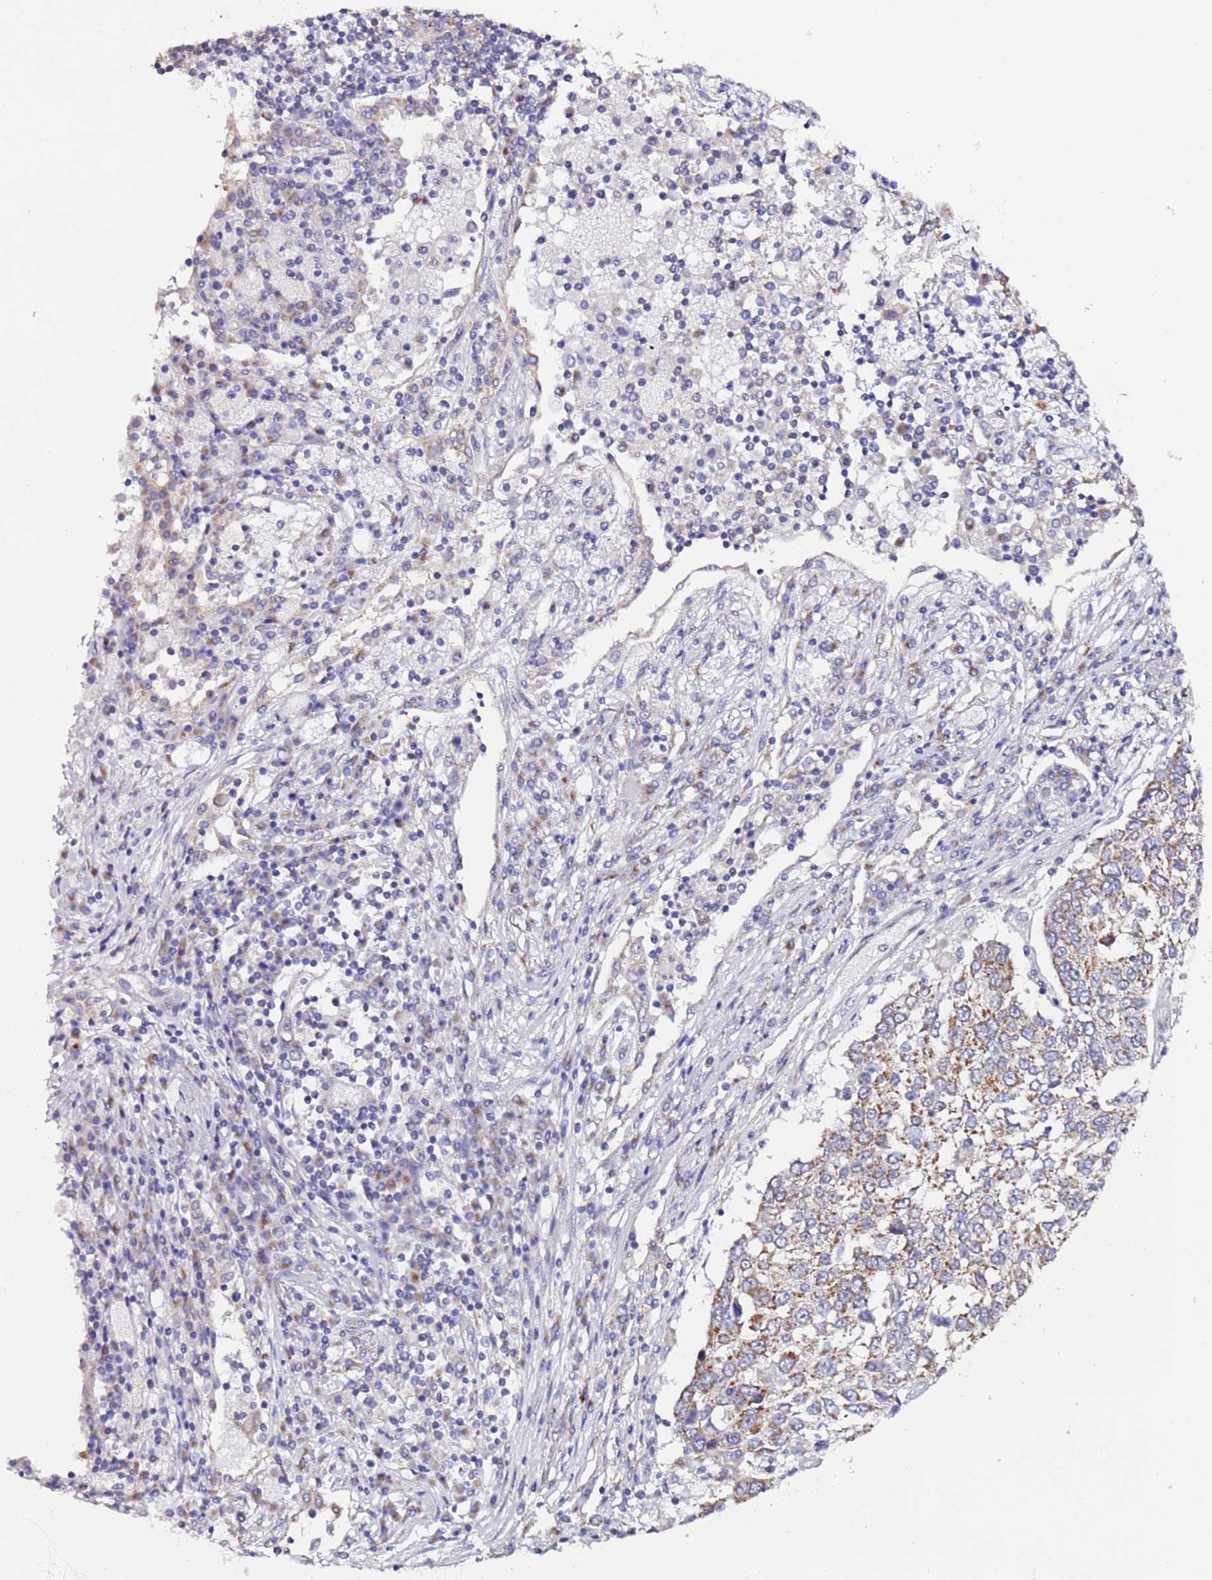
{"staining": {"intensity": "moderate", "quantity": ">75%", "location": "cytoplasmic/membranous"}, "tissue": "lung cancer", "cell_type": "Tumor cells", "image_type": "cancer", "snomed": [{"axis": "morphology", "description": "Squamous cell carcinoma, NOS"}, {"axis": "topography", "description": "Lung"}], "caption": "IHC histopathology image of neoplastic tissue: lung cancer stained using IHC displays medium levels of moderate protein expression localized specifically in the cytoplasmic/membranous of tumor cells, appearing as a cytoplasmic/membranous brown color.", "gene": "AHI1", "patient": {"sex": "male", "age": 65}}